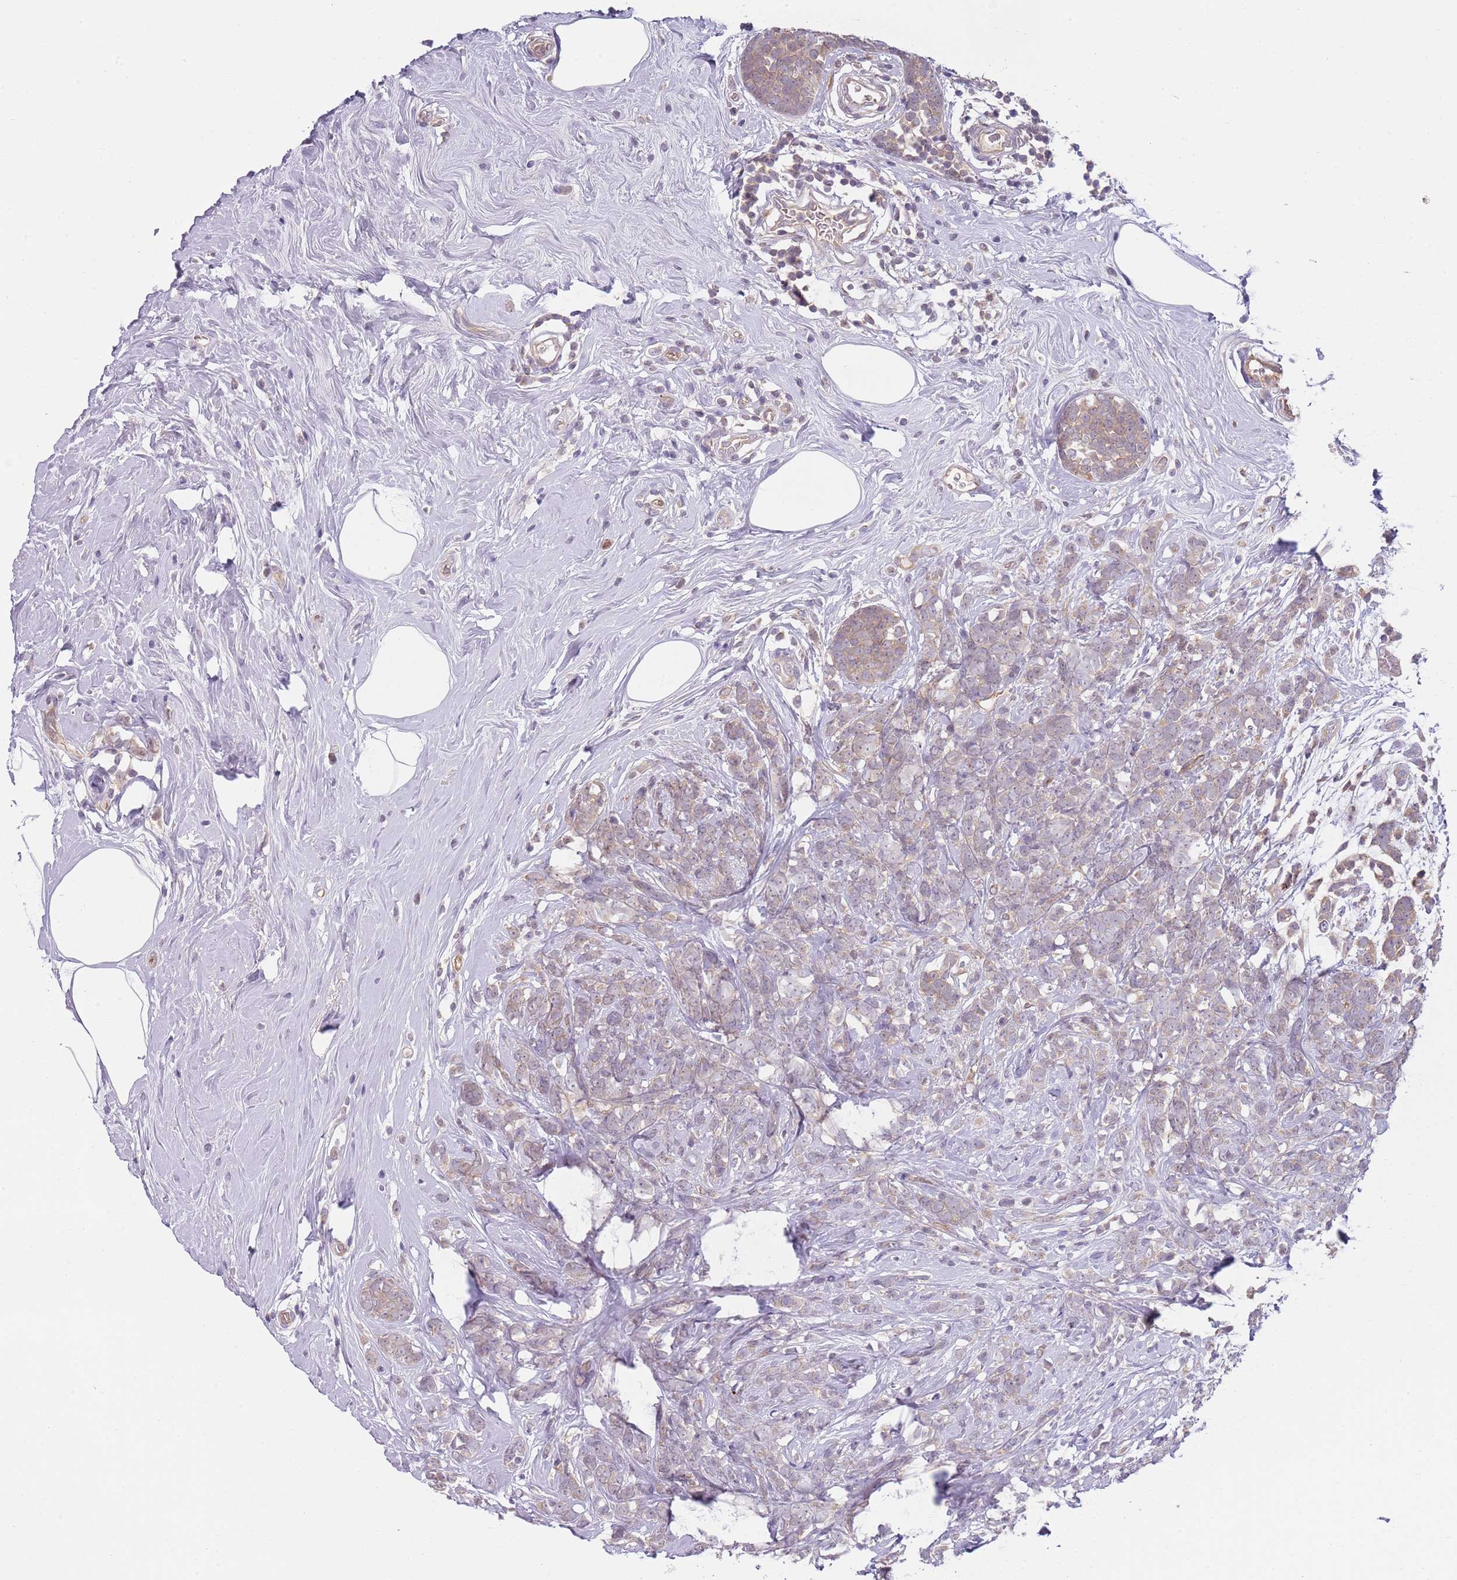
{"staining": {"intensity": "negative", "quantity": "none", "location": "none"}, "tissue": "breast cancer", "cell_type": "Tumor cells", "image_type": "cancer", "snomed": [{"axis": "morphology", "description": "Lobular carcinoma"}, {"axis": "topography", "description": "Breast"}], "caption": "IHC micrograph of breast lobular carcinoma stained for a protein (brown), which displays no expression in tumor cells.", "gene": "SKOR2", "patient": {"sex": "female", "age": 58}}